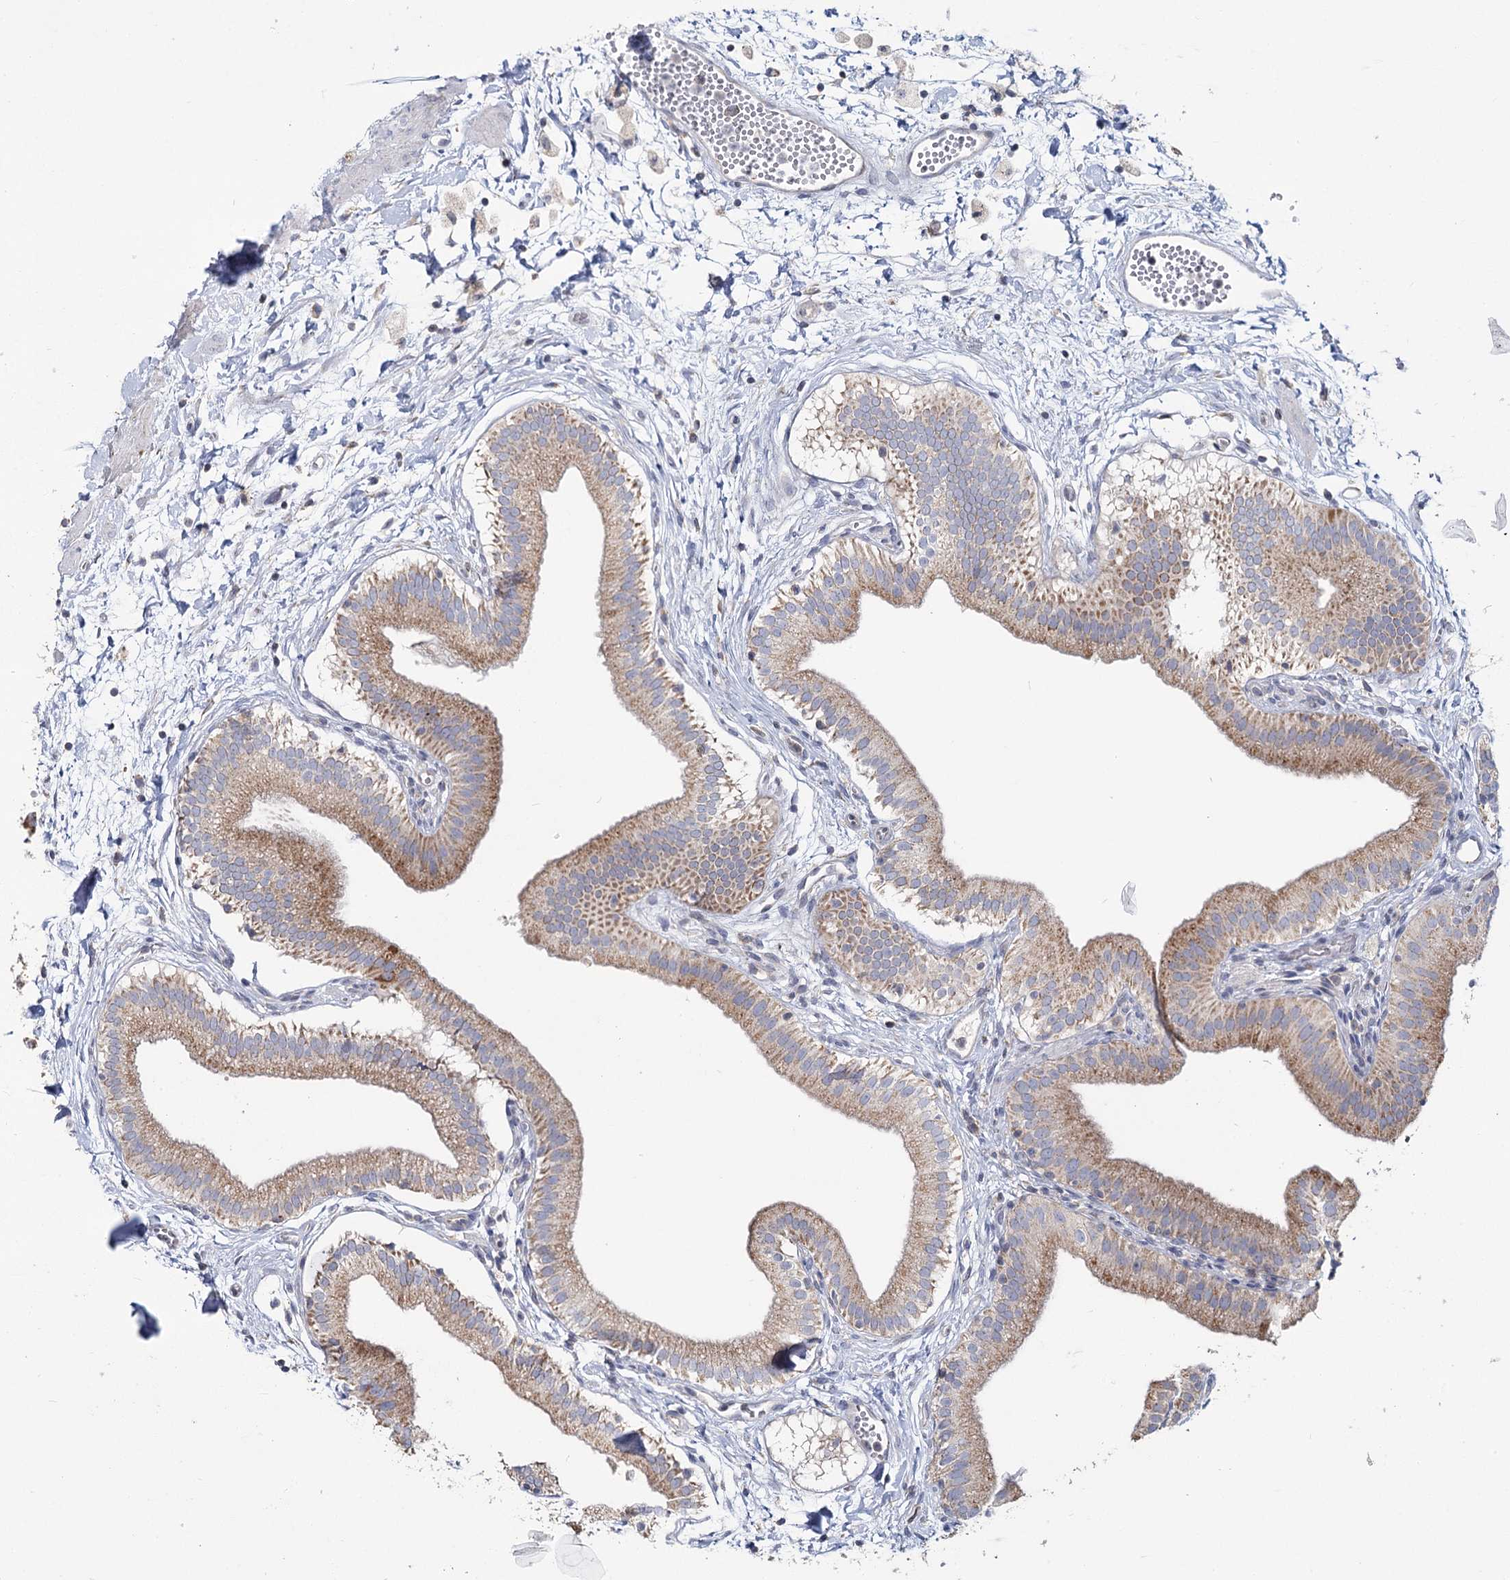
{"staining": {"intensity": "moderate", "quantity": ">75%", "location": "cytoplasmic/membranous"}, "tissue": "gallbladder", "cell_type": "Glandular cells", "image_type": "normal", "snomed": [{"axis": "morphology", "description": "Normal tissue, NOS"}, {"axis": "topography", "description": "Gallbladder"}], "caption": "The image reveals immunohistochemical staining of normal gallbladder. There is moderate cytoplasmic/membranous expression is appreciated in approximately >75% of glandular cells.", "gene": "ACOX2", "patient": {"sex": "male", "age": 55}}